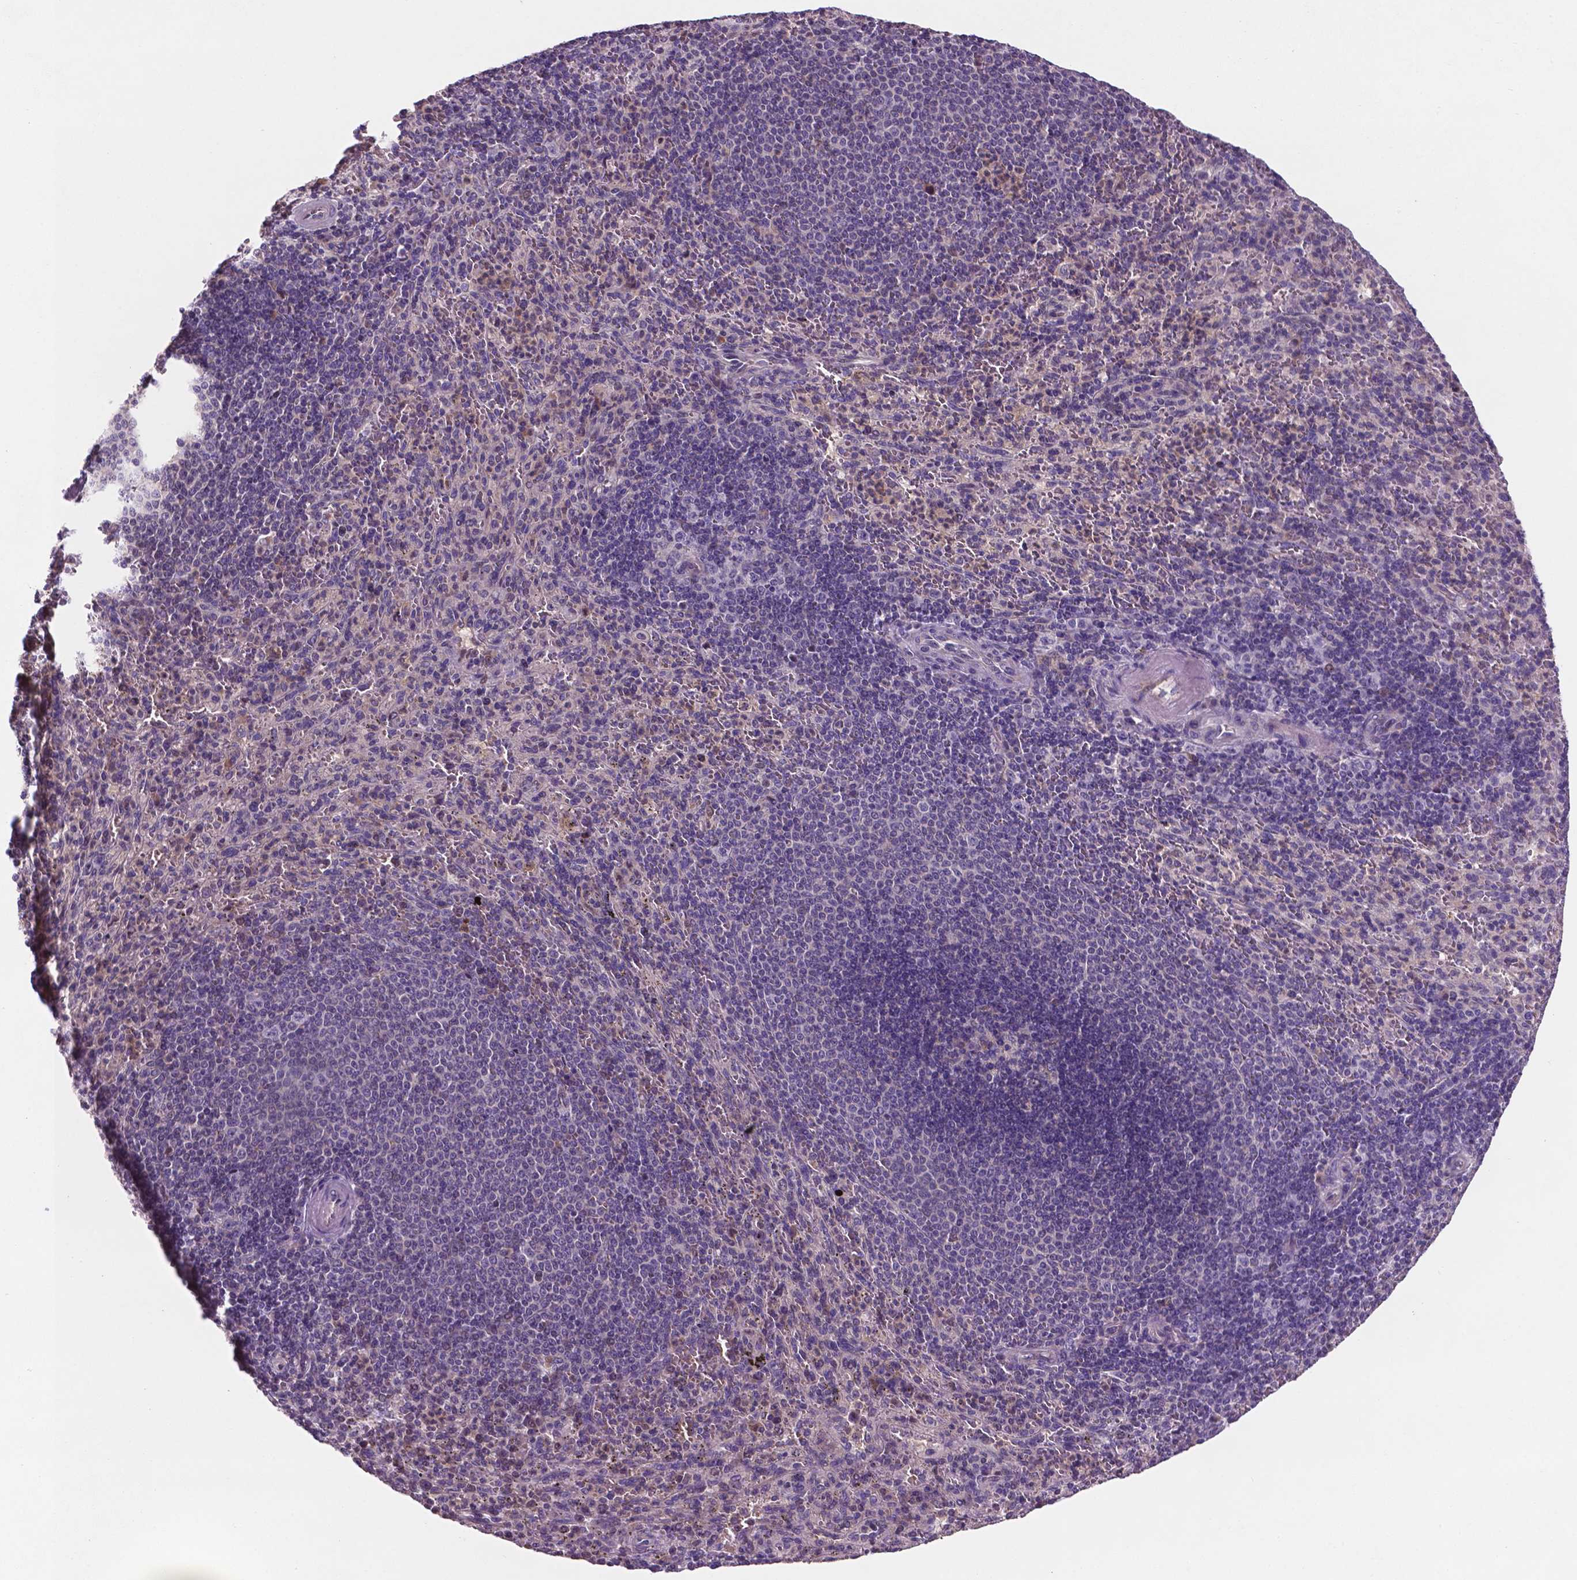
{"staining": {"intensity": "negative", "quantity": "none", "location": "none"}, "tissue": "spleen", "cell_type": "Cells in red pulp", "image_type": "normal", "snomed": [{"axis": "morphology", "description": "Normal tissue, NOS"}, {"axis": "topography", "description": "Spleen"}], "caption": "This micrograph is of normal spleen stained with immunohistochemistry to label a protein in brown with the nuclei are counter-stained blue. There is no staining in cells in red pulp.", "gene": "TM4SF20", "patient": {"sex": "male", "age": 57}}